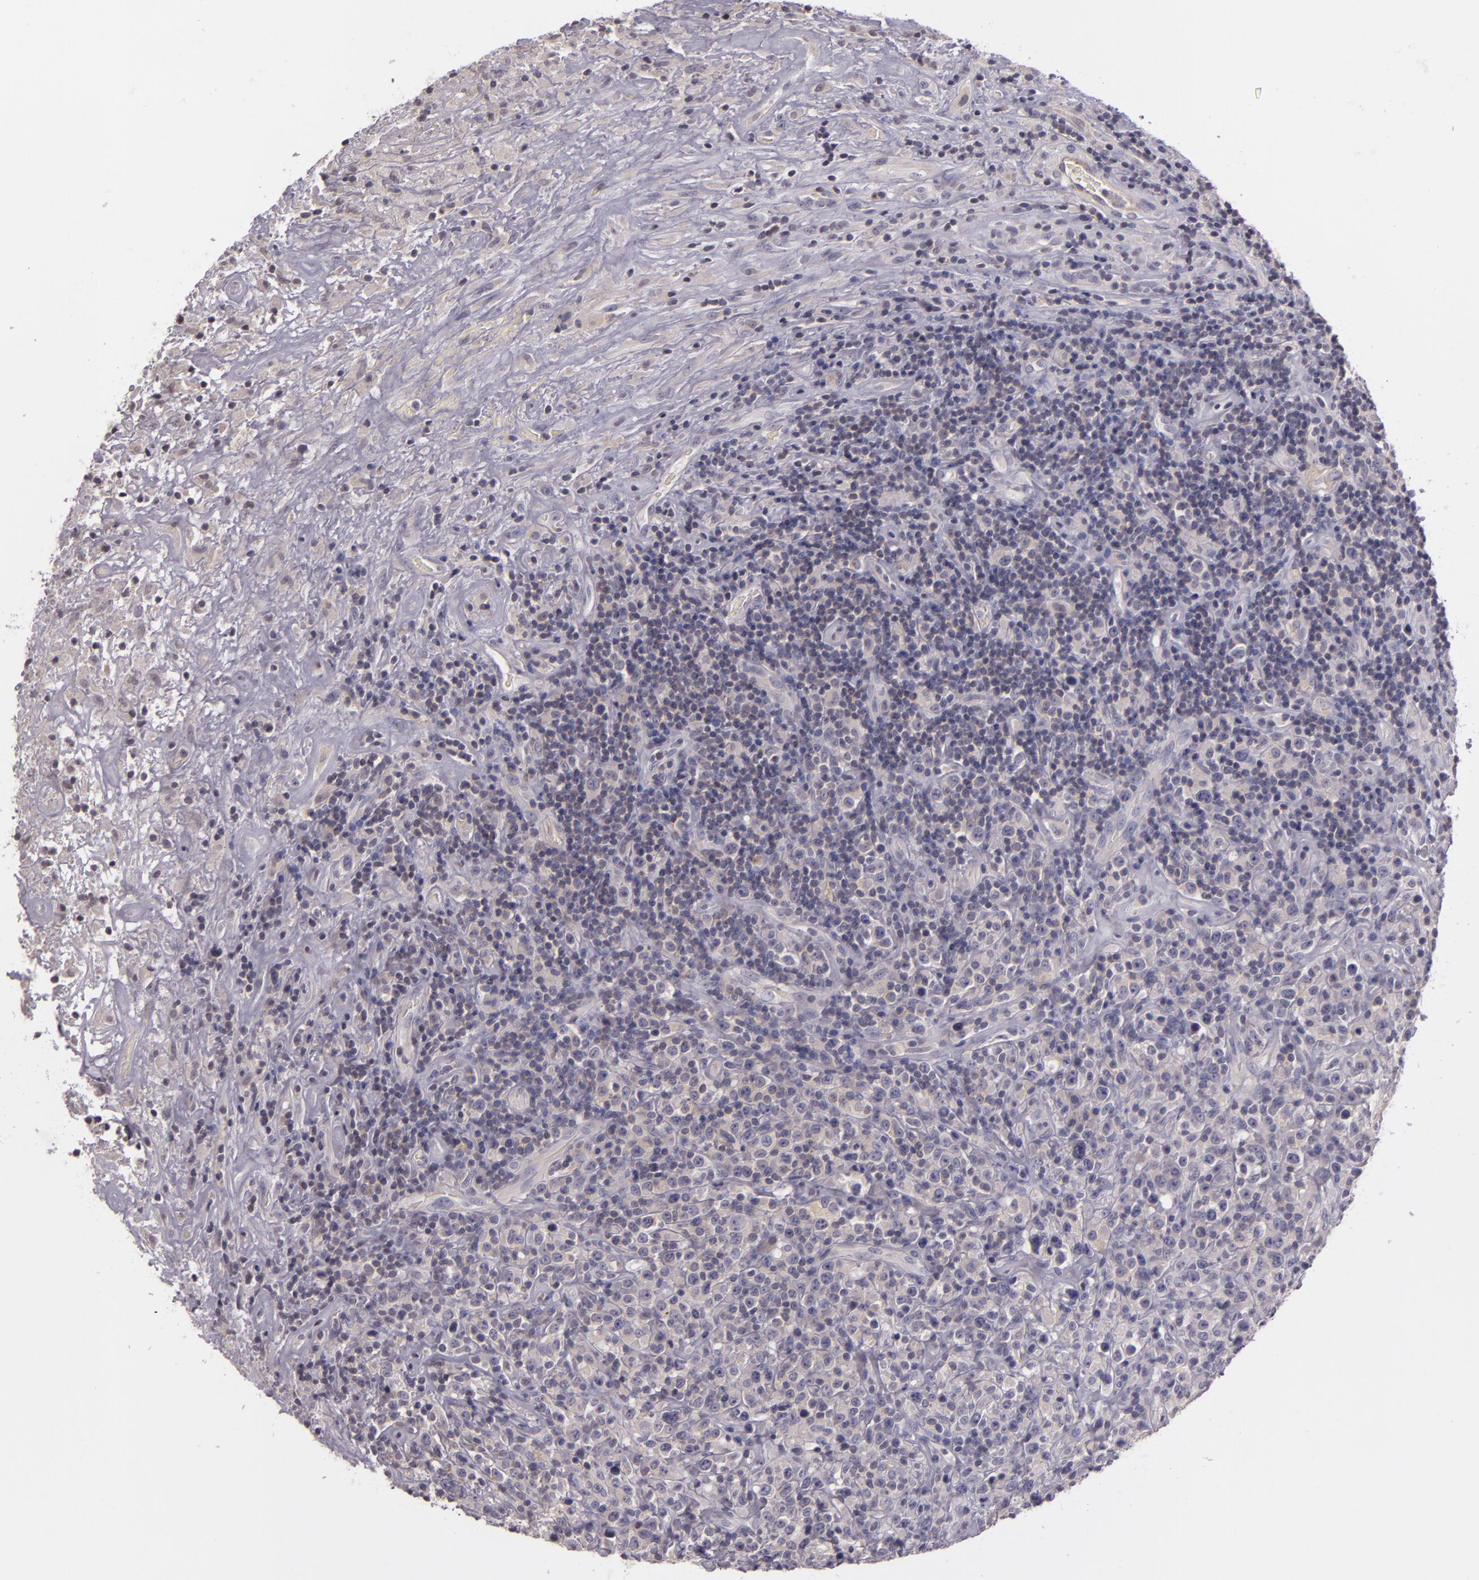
{"staining": {"intensity": "negative", "quantity": "none", "location": "none"}, "tissue": "lymphoma", "cell_type": "Tumor cells", "image_type": "cancer", "snomed": [{"axis": "morphology", "description": "Hodgkin's disease, NOS"}, {"axis": "topography", "description": "Lymph node"}], "caption": "A micrograph of human Hodgkin's disease is negative for staining in tumor cells. (Stains: DAB immunohistochemistry with hematoxylin counter stain, Microscopy: brightfield microscopy at high magnification).", "gene": "RALGAPA1", "patient": {"sex": "male", "age": 46}}